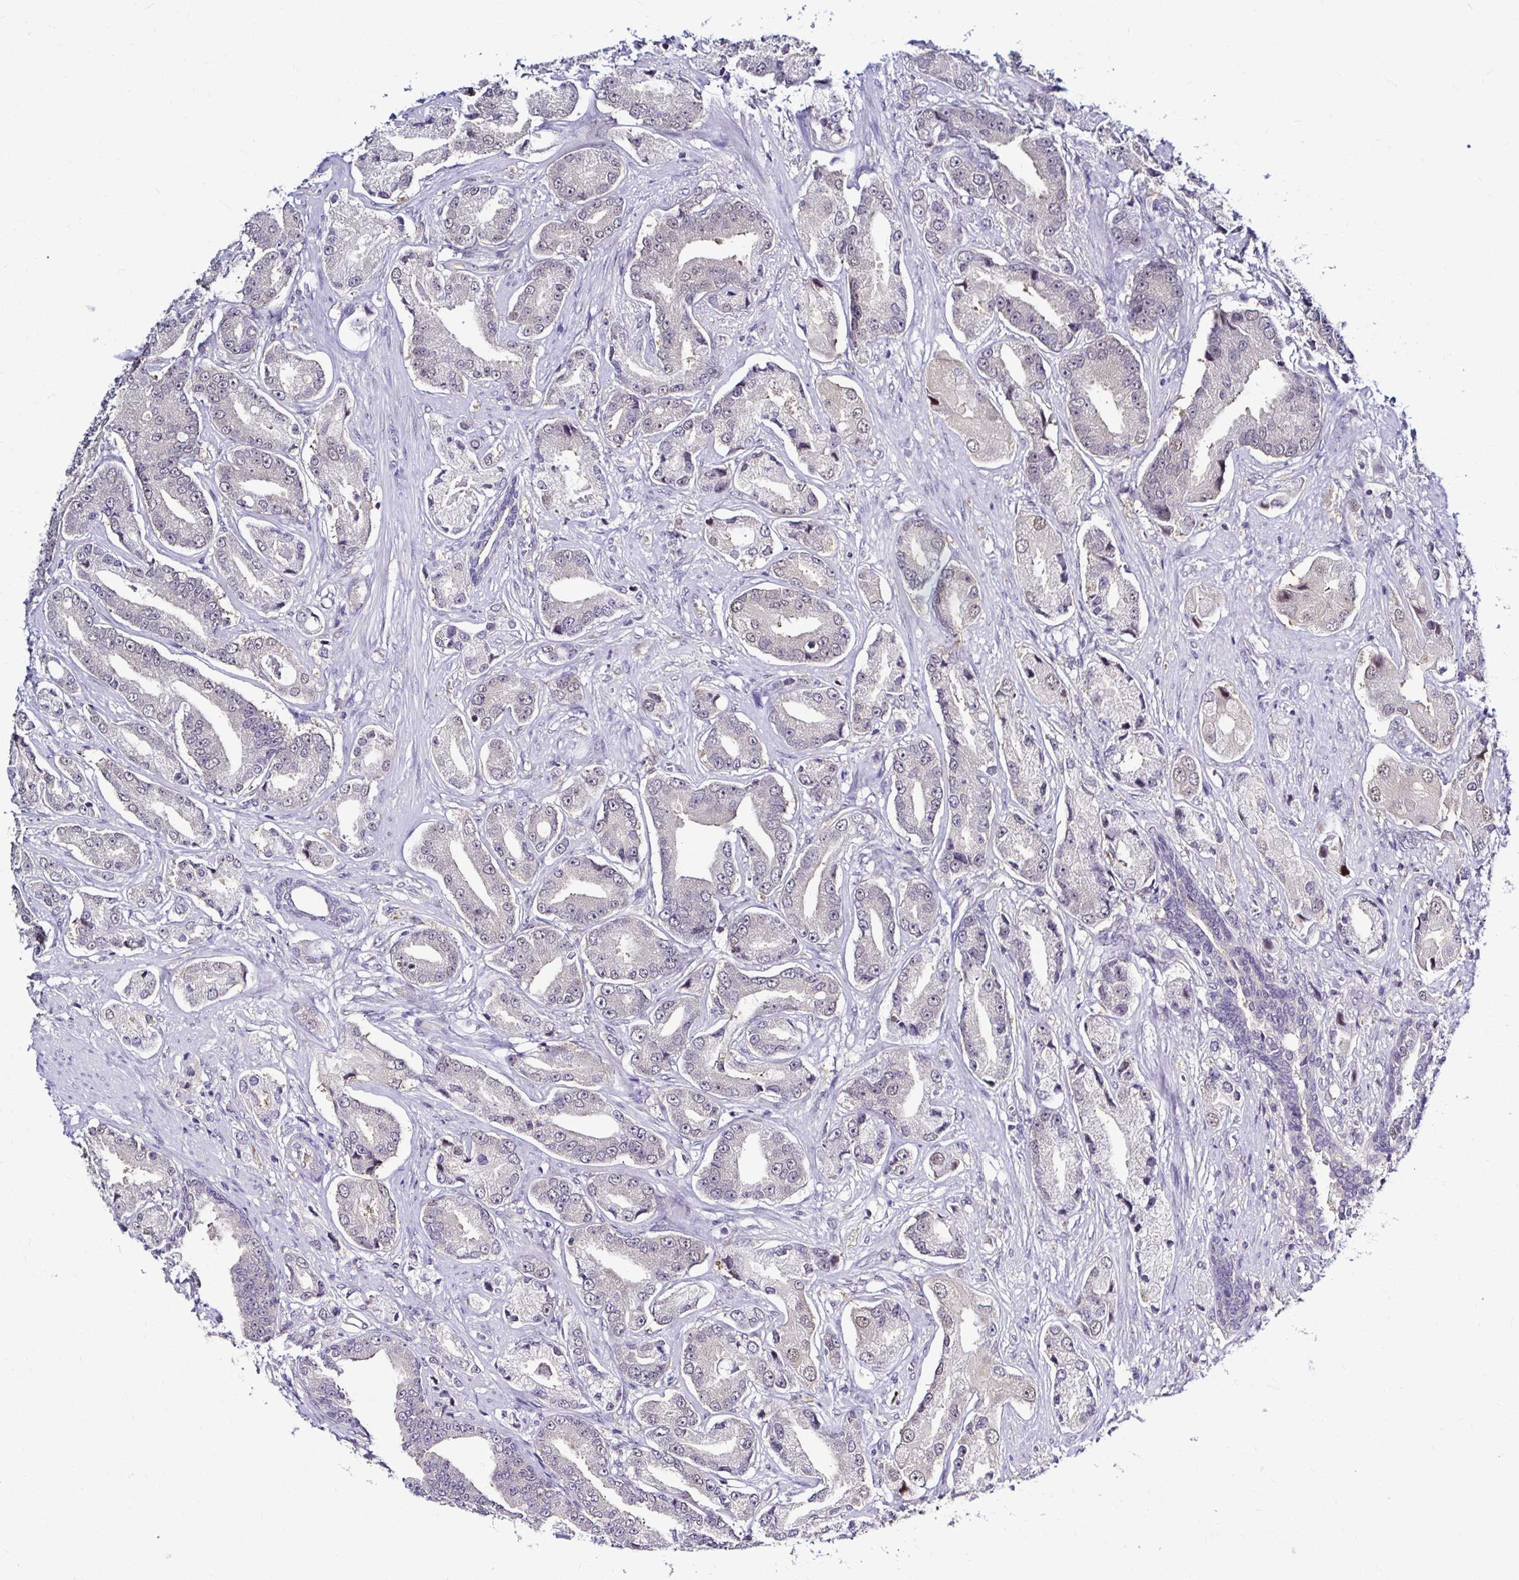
{"staining": {"intensity": "weak", "quantity": "<25%", "location": "nuclear"}, "tissue": "prostate cancer", "cell_type": "Tumor cells", "image_type": "cancer", "snomed": [{"axis": "morphology", "description": "Adenocarcinoma, High grade"}, {"axis": "topography", "description": "Prostate and seminal vesicle, NOS"}], "caption": "Prostate cancer was stained to show a protein in brown. There is no significant positivity in tumor cells.", "gene": "PSMD3", "patient": {"sex": "male", "age": 61}}